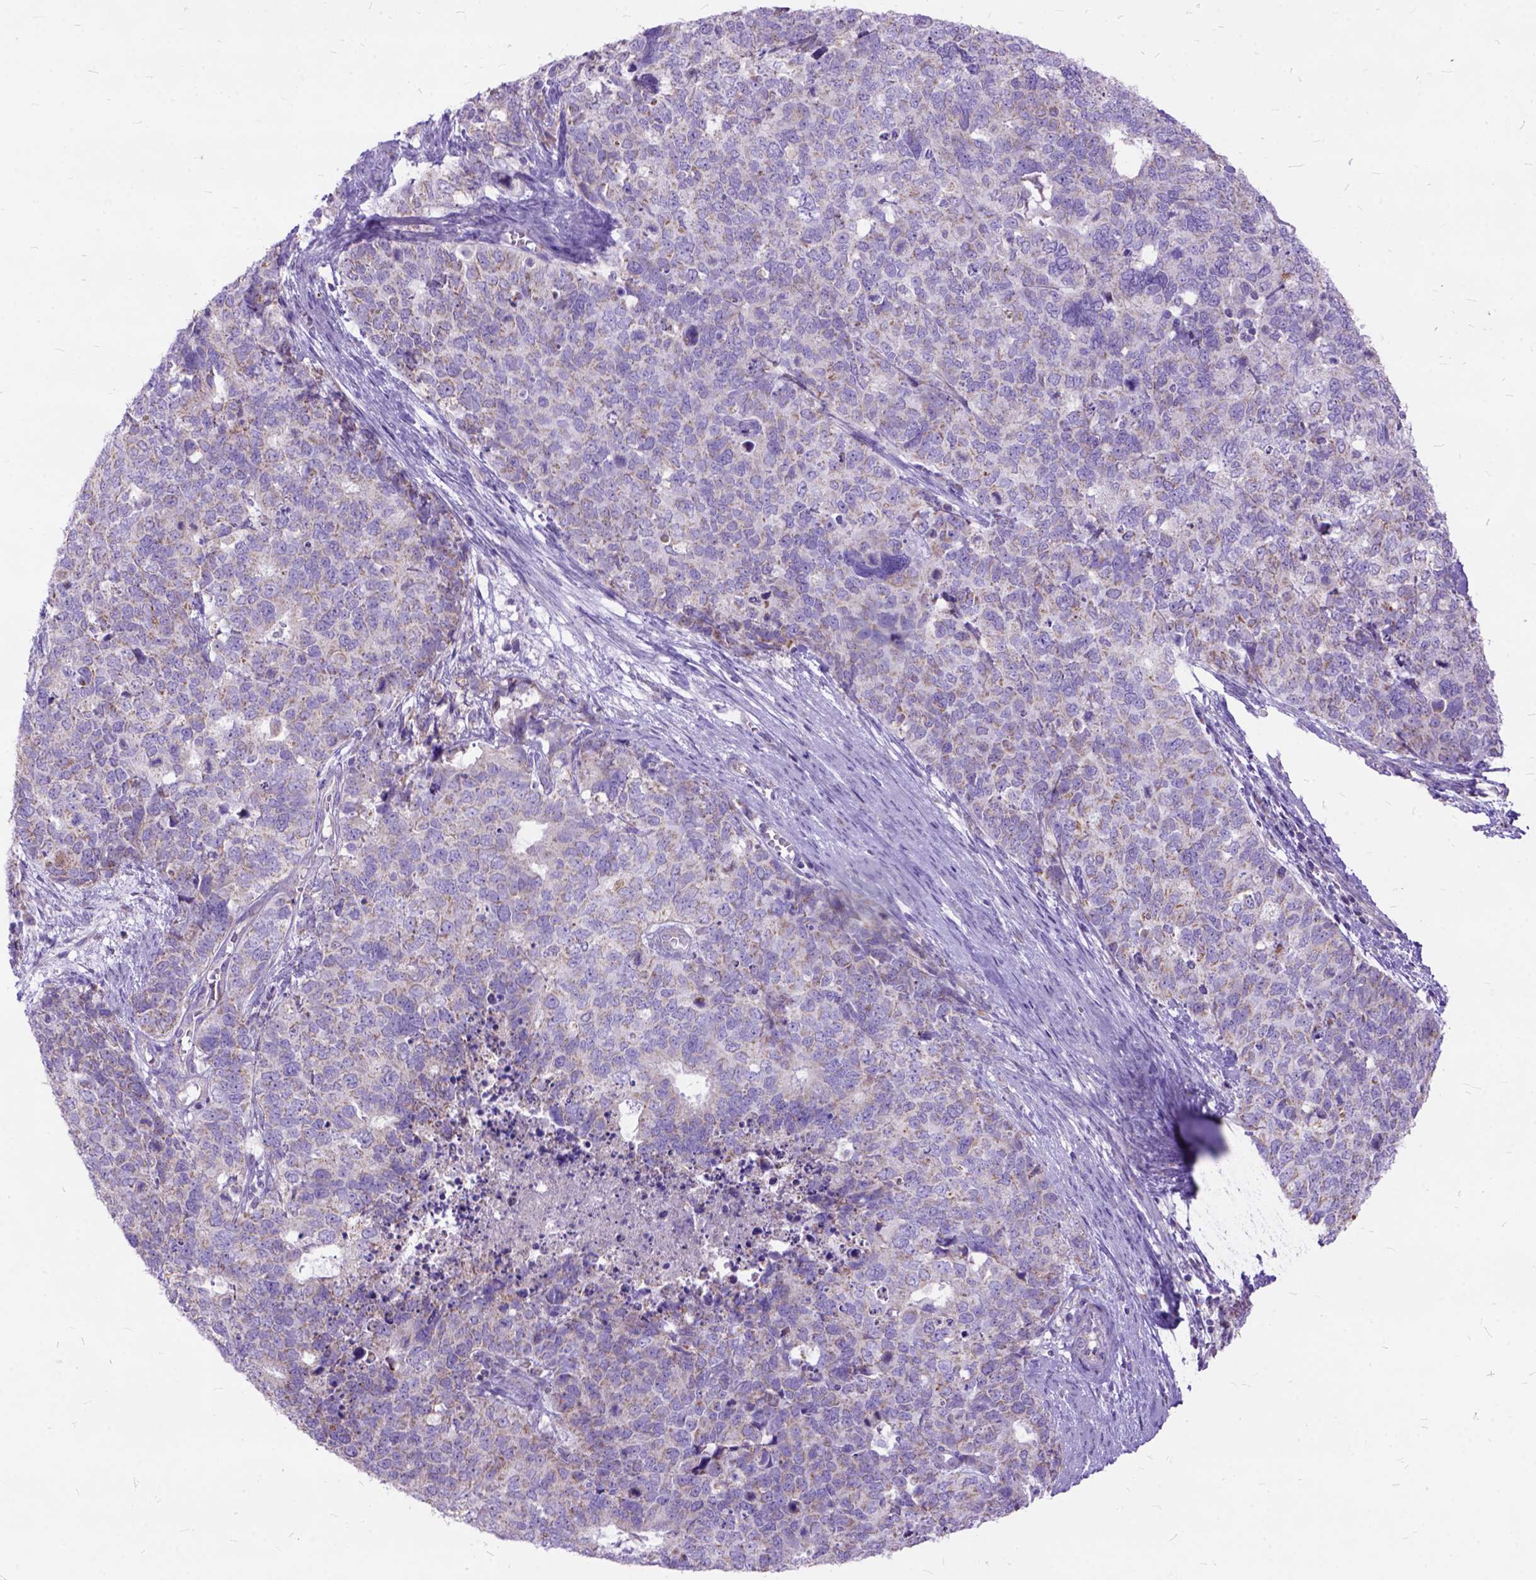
{"staining": {"intensity": "weak", "quantity": "<25%", "location": "cytoplasmic/membranous"}, "tissue": "cervical cancer", "cell_type": "Tumor cells", "image_type": "cancer", "snomed": [{"axis": "morphology", "description": "Squamous cell carcinoma, NOS"}, {"axis": "topography", "description": "Cervix"}], "caption": "Immunohistochemistry (IHC) micrograph of cervical squamous cell carcinoma stained for a protein (brown), which exhibits no expression in tumor cells. (DAB immunohistochemistry visualized using brightfield microscopy, high magnification).", "gene": "CTAG2", "patient": {"sex": "female", "age": 63}}